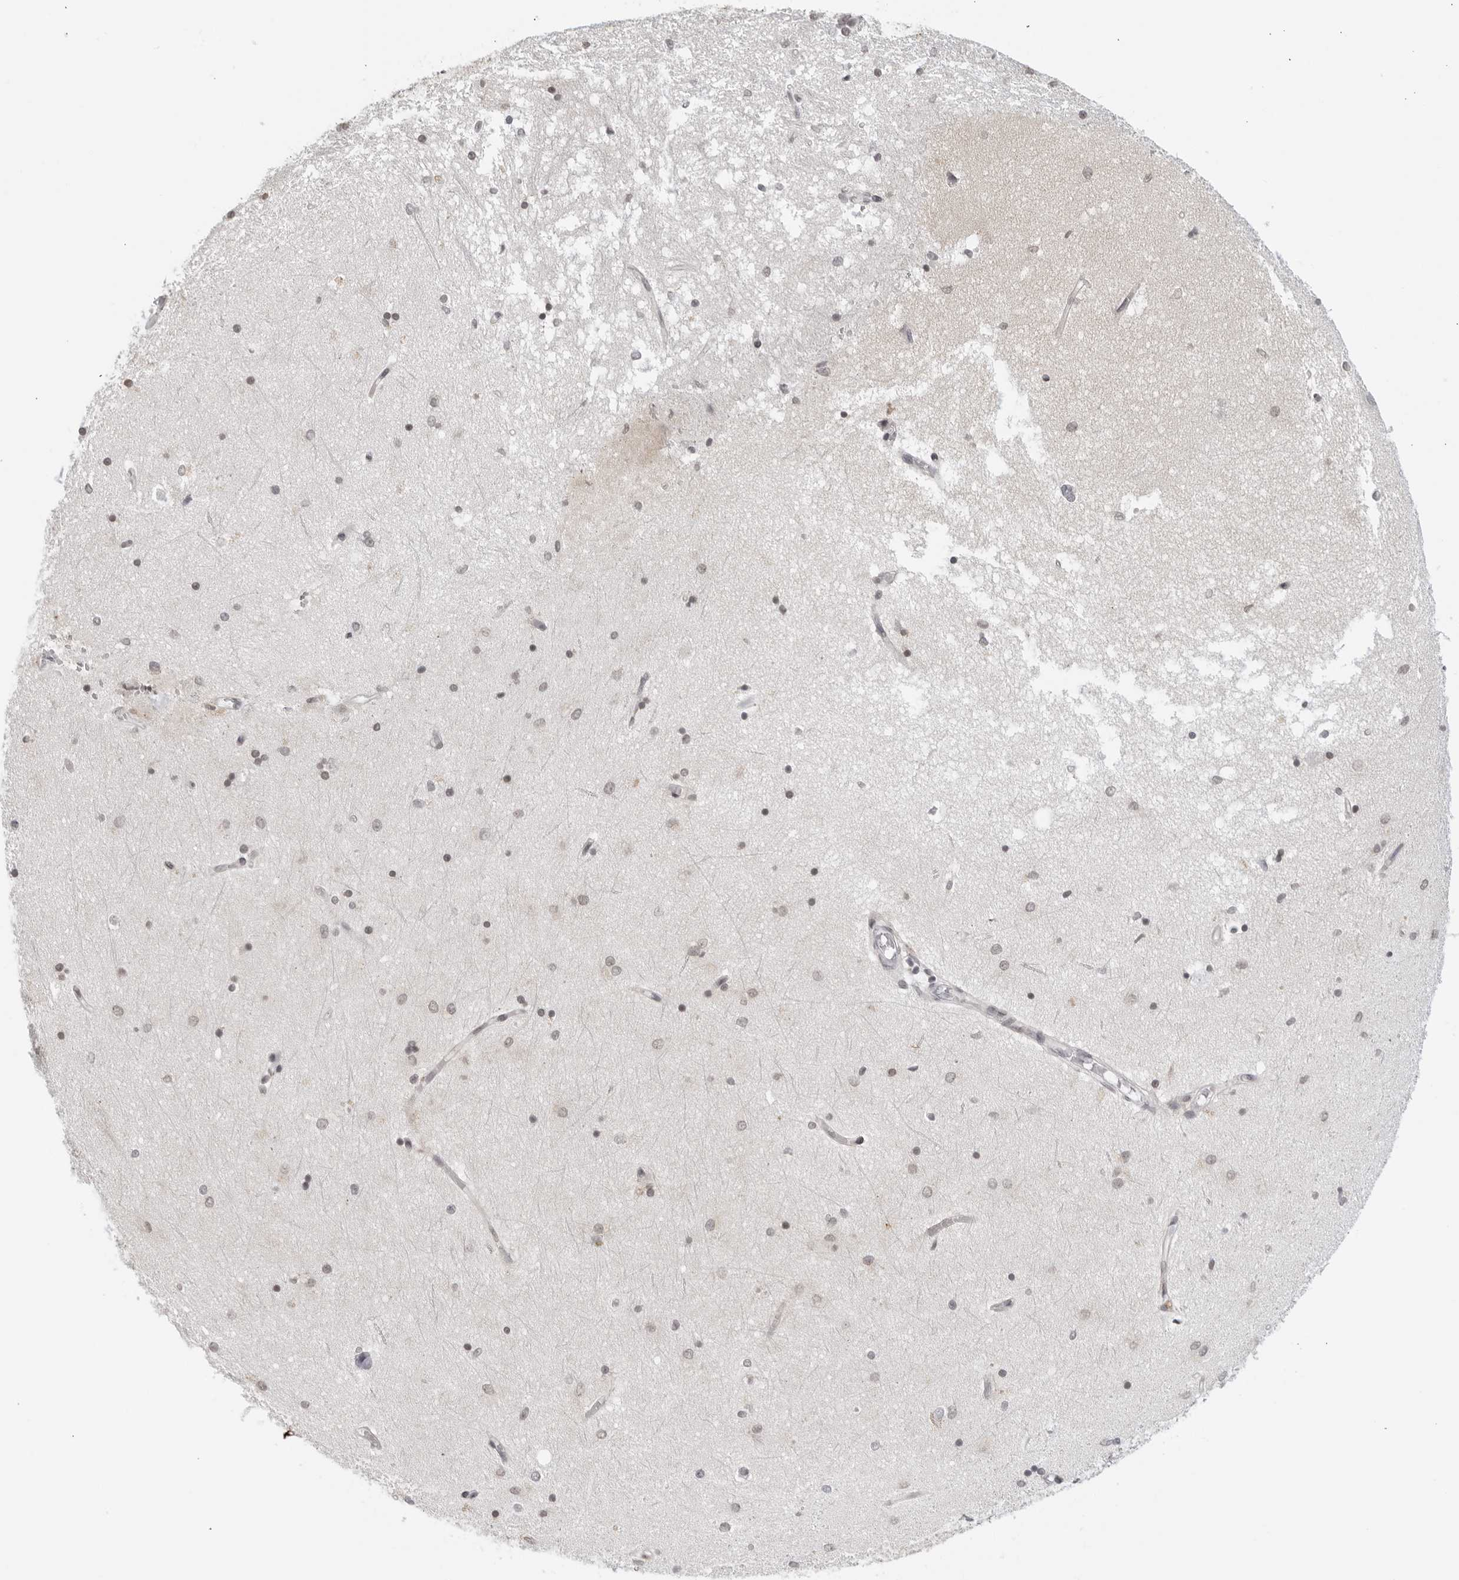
{"staining": {"intensity": "weak", "quantity": "<25%", "location": "cytoplasmic/membranous"}, "tissue": "hippocampus", "cell_type": "Glial cells", "image_type": "normal", "snomed": [{"axis": "morphology", "description": "Normal tissue, NOS"}, {"axis": "topography", "description": "Hippocampus"}], "caption": "An immunohistochemistry micrograph of unremarkable hippocampus is shown. There is no staining in glial cells of hippocampus. The staining was performed using DAB (3,3'-diaminobenzidine) to visualize the protein expression in brown, while the nuclei were stained in blue with hematoxylin (Magnification: 20x).", "gene": "RAB11FIP3", "patient": {"sex": "male", "age": 45}}